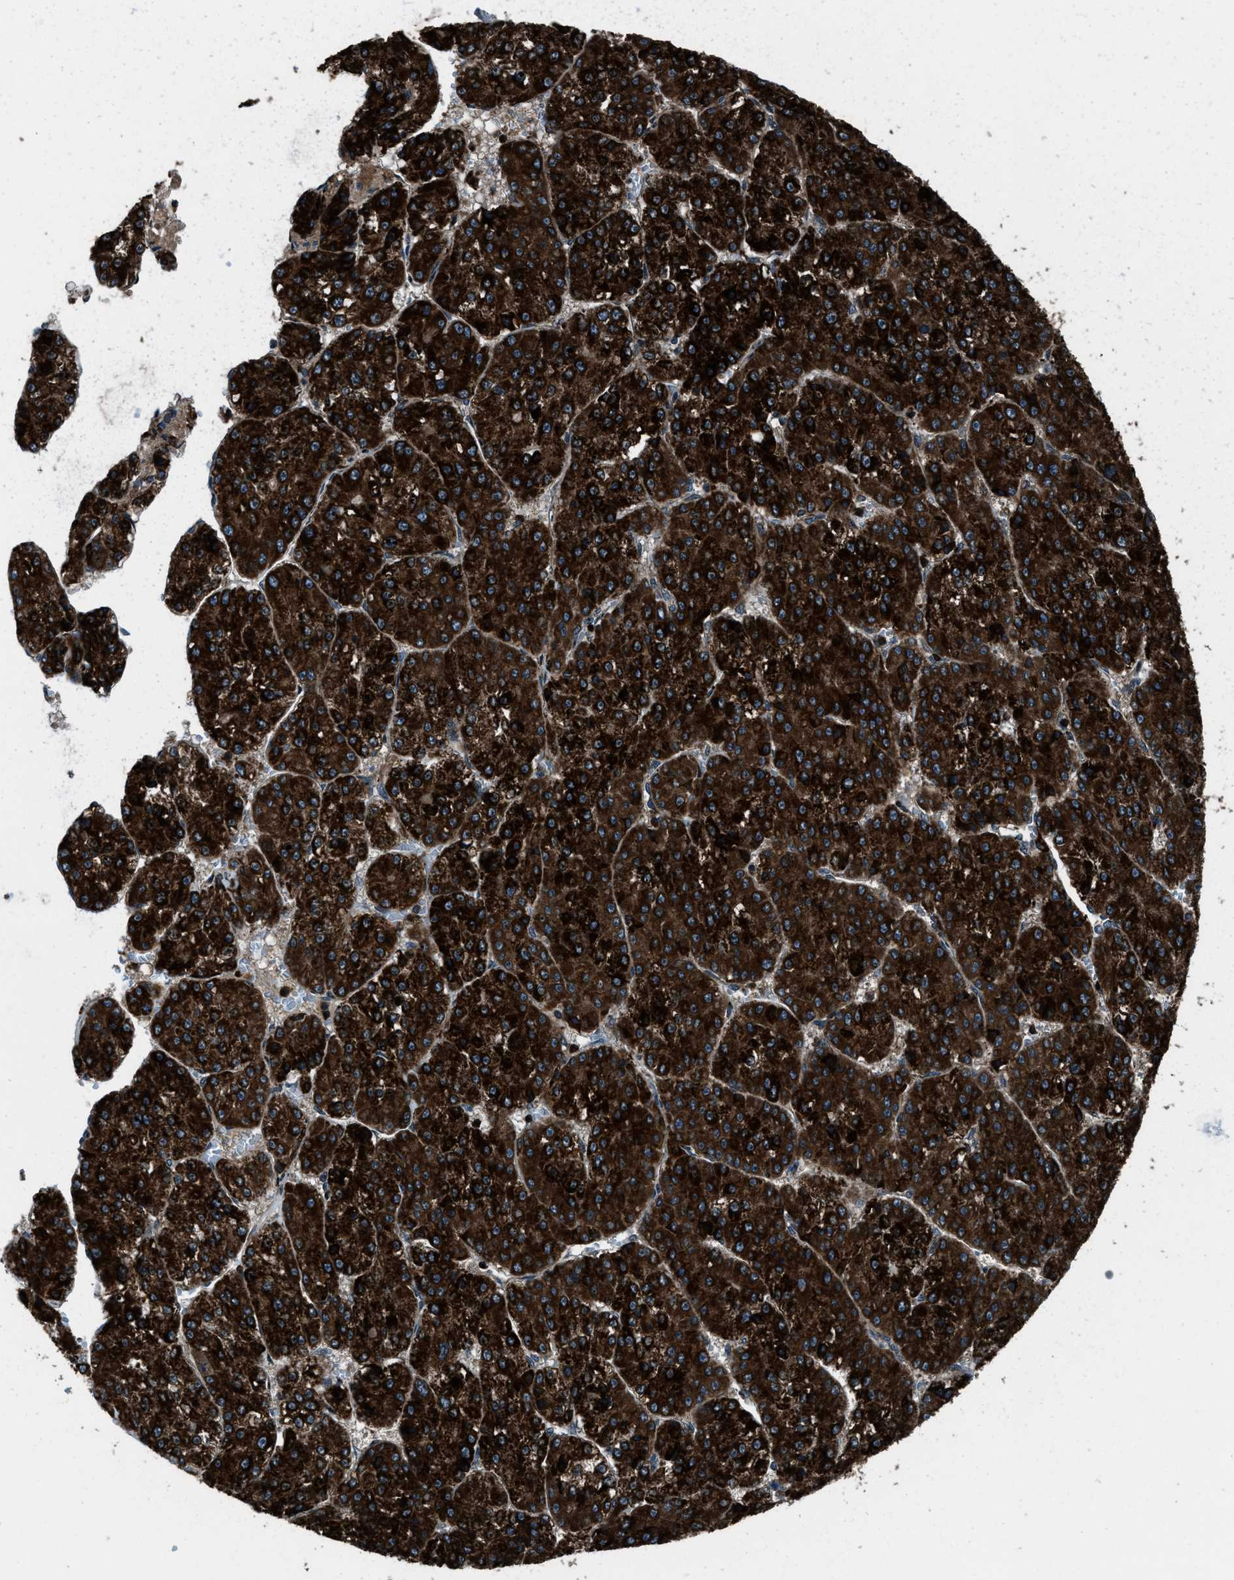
{"staining": {"intensity": "strong", "quantity": ">75%", "location": "cytoplasmic/membranous"}, "tissue": "liver cancer", "cell_type": "Tumor cells", "image_type": "cancer", "snomed": [{"axis": "morphology", "description": "Carcinoma, Hepatocellular, NOS"}, {"axis": "topography", "description": "Liver"}], "caption": "High-magnification brightfield microscopy of hepatocellular carcinoma (liver) stained with DAB (brown) and counterstained with hematoxylin (blue). tumor cells exhibit strong cytoplasmic/membranous staining is present in about>75% of cells.", "gene": "SNX30", "patient": {"sex": "female", "age": 73}}